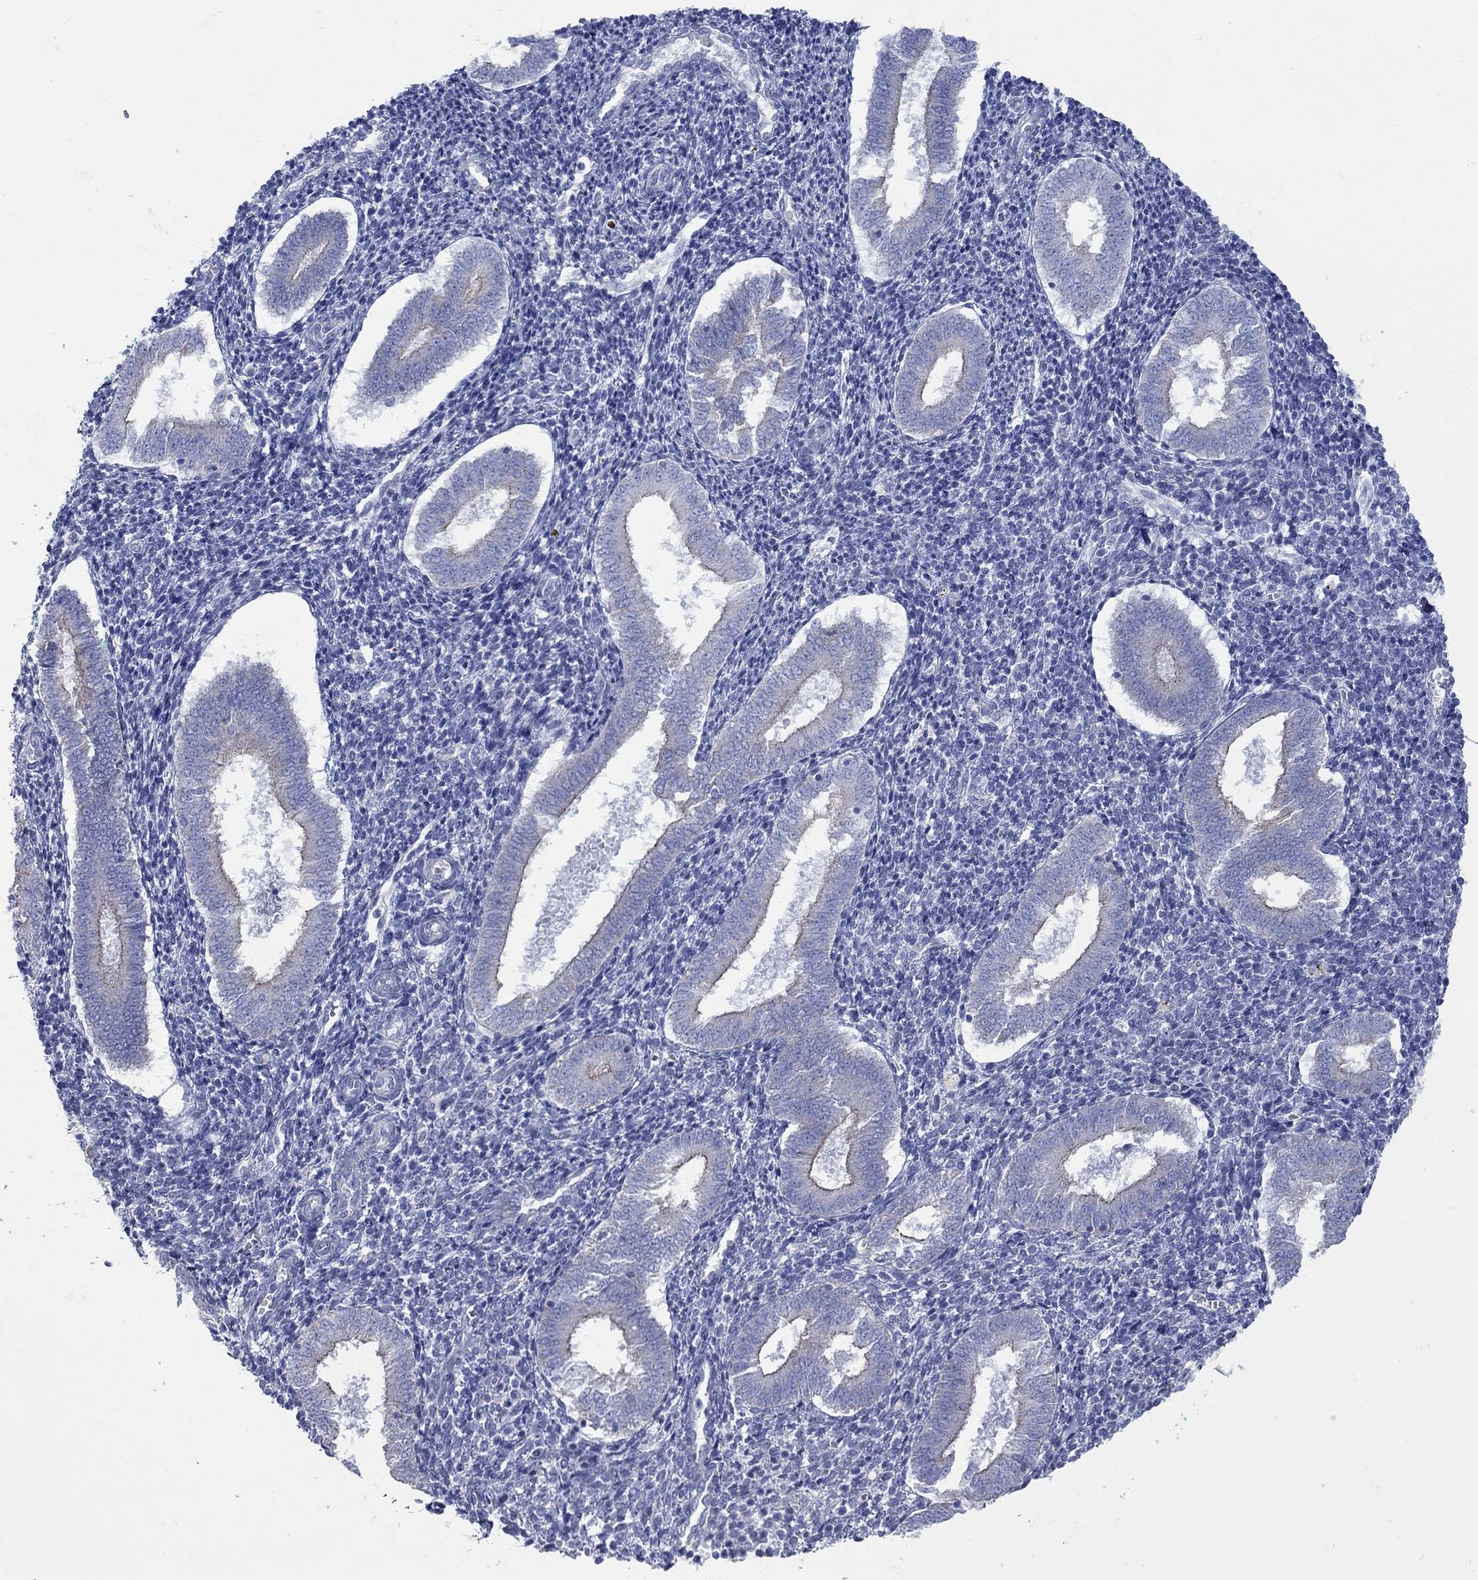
{"staining": {"intensity": "negative", "quantity": "none", "location": "none"}, "tissue": "endometrium", "cell_type": "Cells in endometrial stroma", "image_type": "normal", "snomed": [{"axis": "morphology", "description": "Normal tissue, NOS"}, {"axis": "topography", "description": "Endometrium"}], "caption": "Immunohistochemistry (IHC) image of normal endometrium stained for a protein (brown), which demonstrates no expression in cells in endometrial stroma. Brightfield microscopy of immunohistochemistry stained with DAB (3,3'-diaminobenzidine) (brown) and hematoxylin (blue), captured at high magnification.", "gene": "PDZD3", "patient": {"sex": "female", "age": 25}}